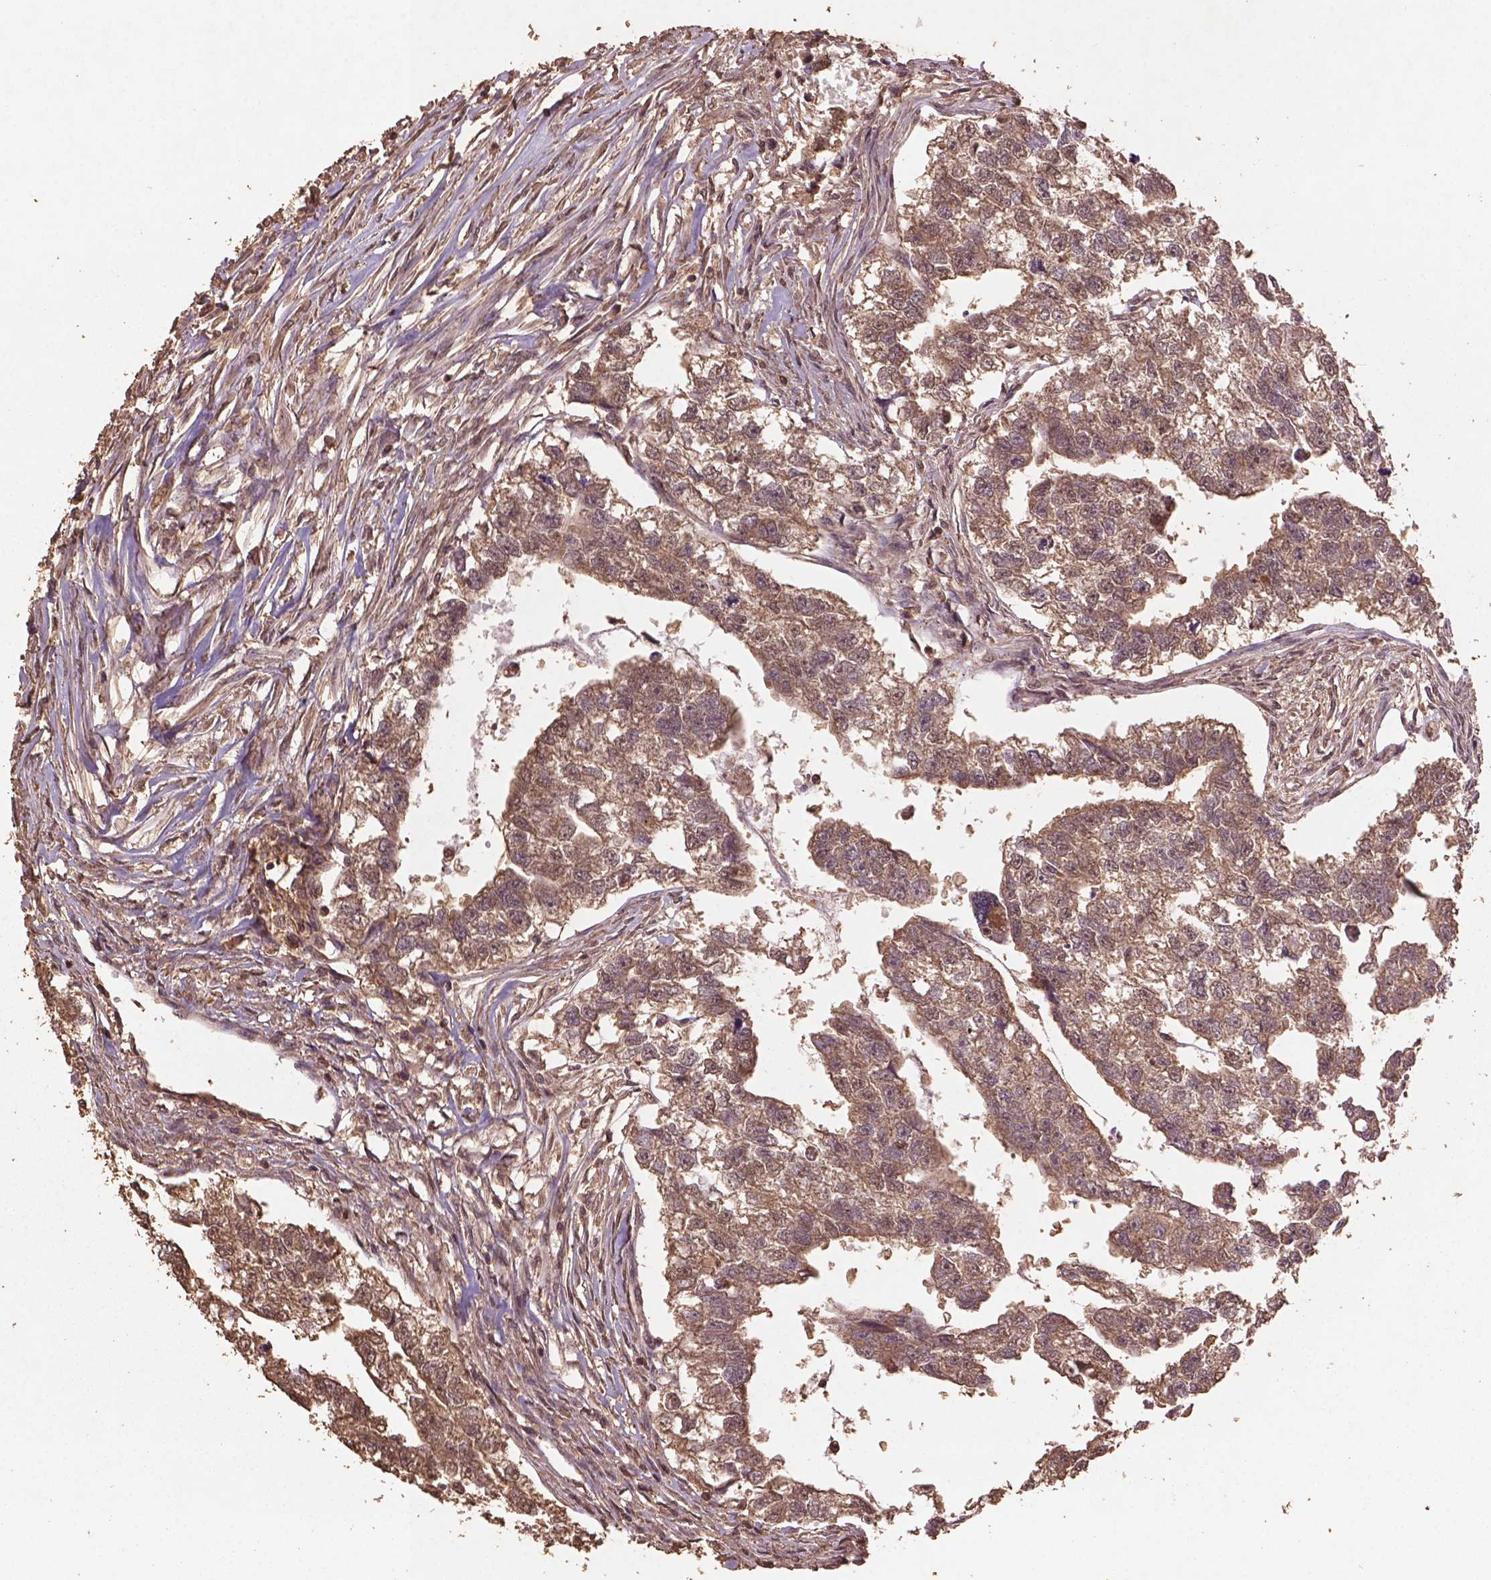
{"staining": {"intensity": "weak", "quantity": ">75%", "location": "cytoplasmic/membranous"}, "tissue": "testis cancer", "cell_type": "Tumor cells", "image_type": "cancer", "snomed": [{"axis": "morphology", "description": "Carcinoma, Embryonal, NOS"}, {"axis": "morphology", "description": "Teratoma, malignant, NOS"}, {"axis": "topography", "description": "Testis"}], "caption": "IHC staining of embryonal carcinoma (testis), which reveals low levels of weak cytoplasmic/membranous expression in approximately >75% of tumor cells indicating weak cytoplasmic/membranous protein staining. The staining was performed using DAB (brown) for protein detection and nuclei were counterstained in hematoxylin (blue).", "gene": "BABAM1", "patient": {"sex": "male", "age": 44}}